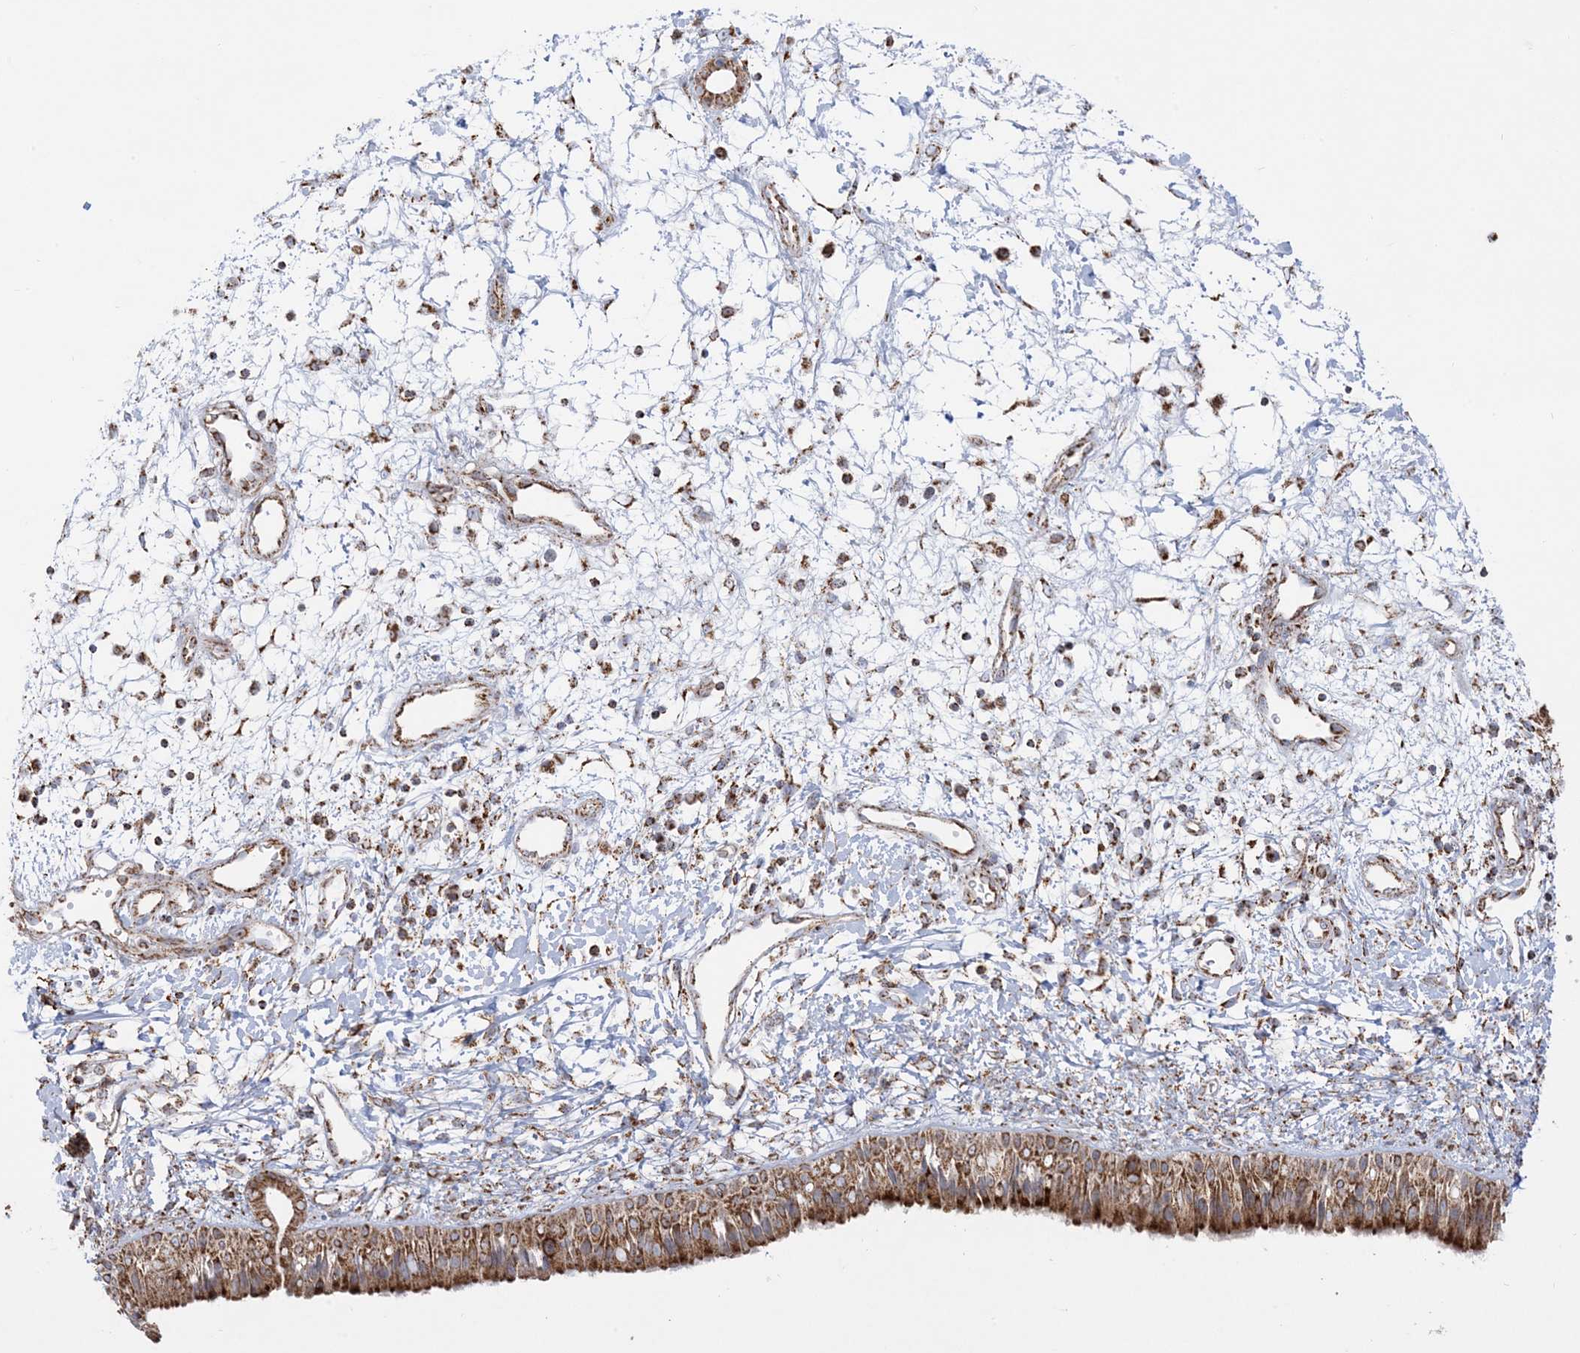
{"staining": {"intensity": "moderate", "quantity": ">75%", "location": "cytoplasmic/membranous"}, "tissue": "nasopharynx", "cell_type": "Respiratory epithelial cells", "image_type": "normal", "snomed": [{"axis": "morphology", "description": "Normal tissue, NOS"}, {"axis": "topography", "description": "Nasopharynx"}], "caption": "Approximately >75% of respiratory epithelial cells in unremarkable nasopharynx demonstrate moderate cytoplasmic/membranous protein expression as visualized by brown immunohistochemical staining.", "gene": "MRPS36", "patient": {"sex": "male", "age": 22}}